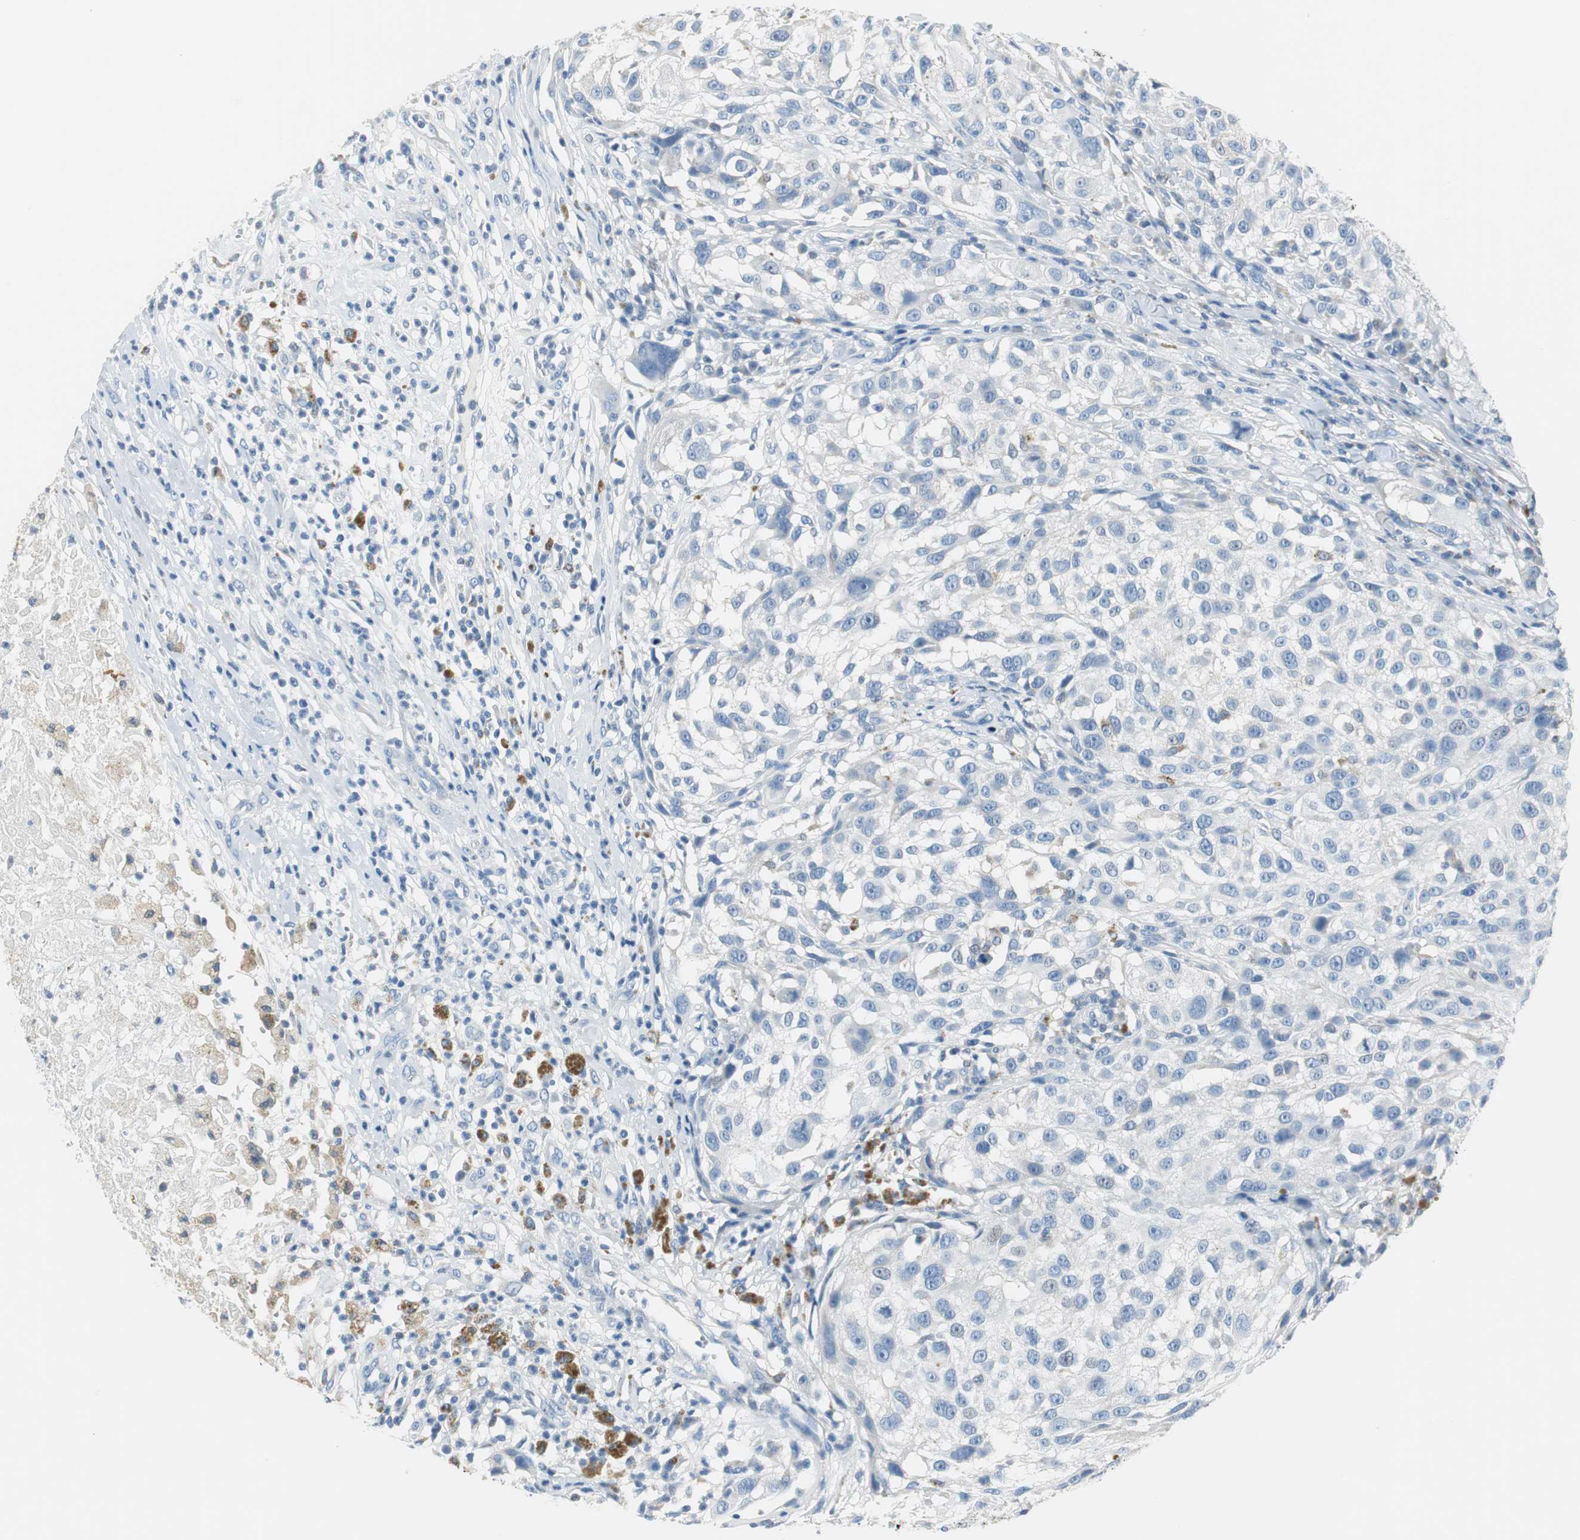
{"staining": {"intensity": "negative", "quantity": "none", "location": "none"}, "tissue": "melanoma", "cell_type": "Tumor cells", "image_type": "cancer", "snomed": [{"axis": "morphology", "description": "Necrosis, NOS"}, {"axis": "morphology", "description": "Malignant melanoma, NOS"}, {"axis": "topography", "description": "Skin"}], "caption": "Tumor cells show no significant protein expression in melanoma.", "gene": "FBP1", "patient": {"sex": "female", "age": 87}}